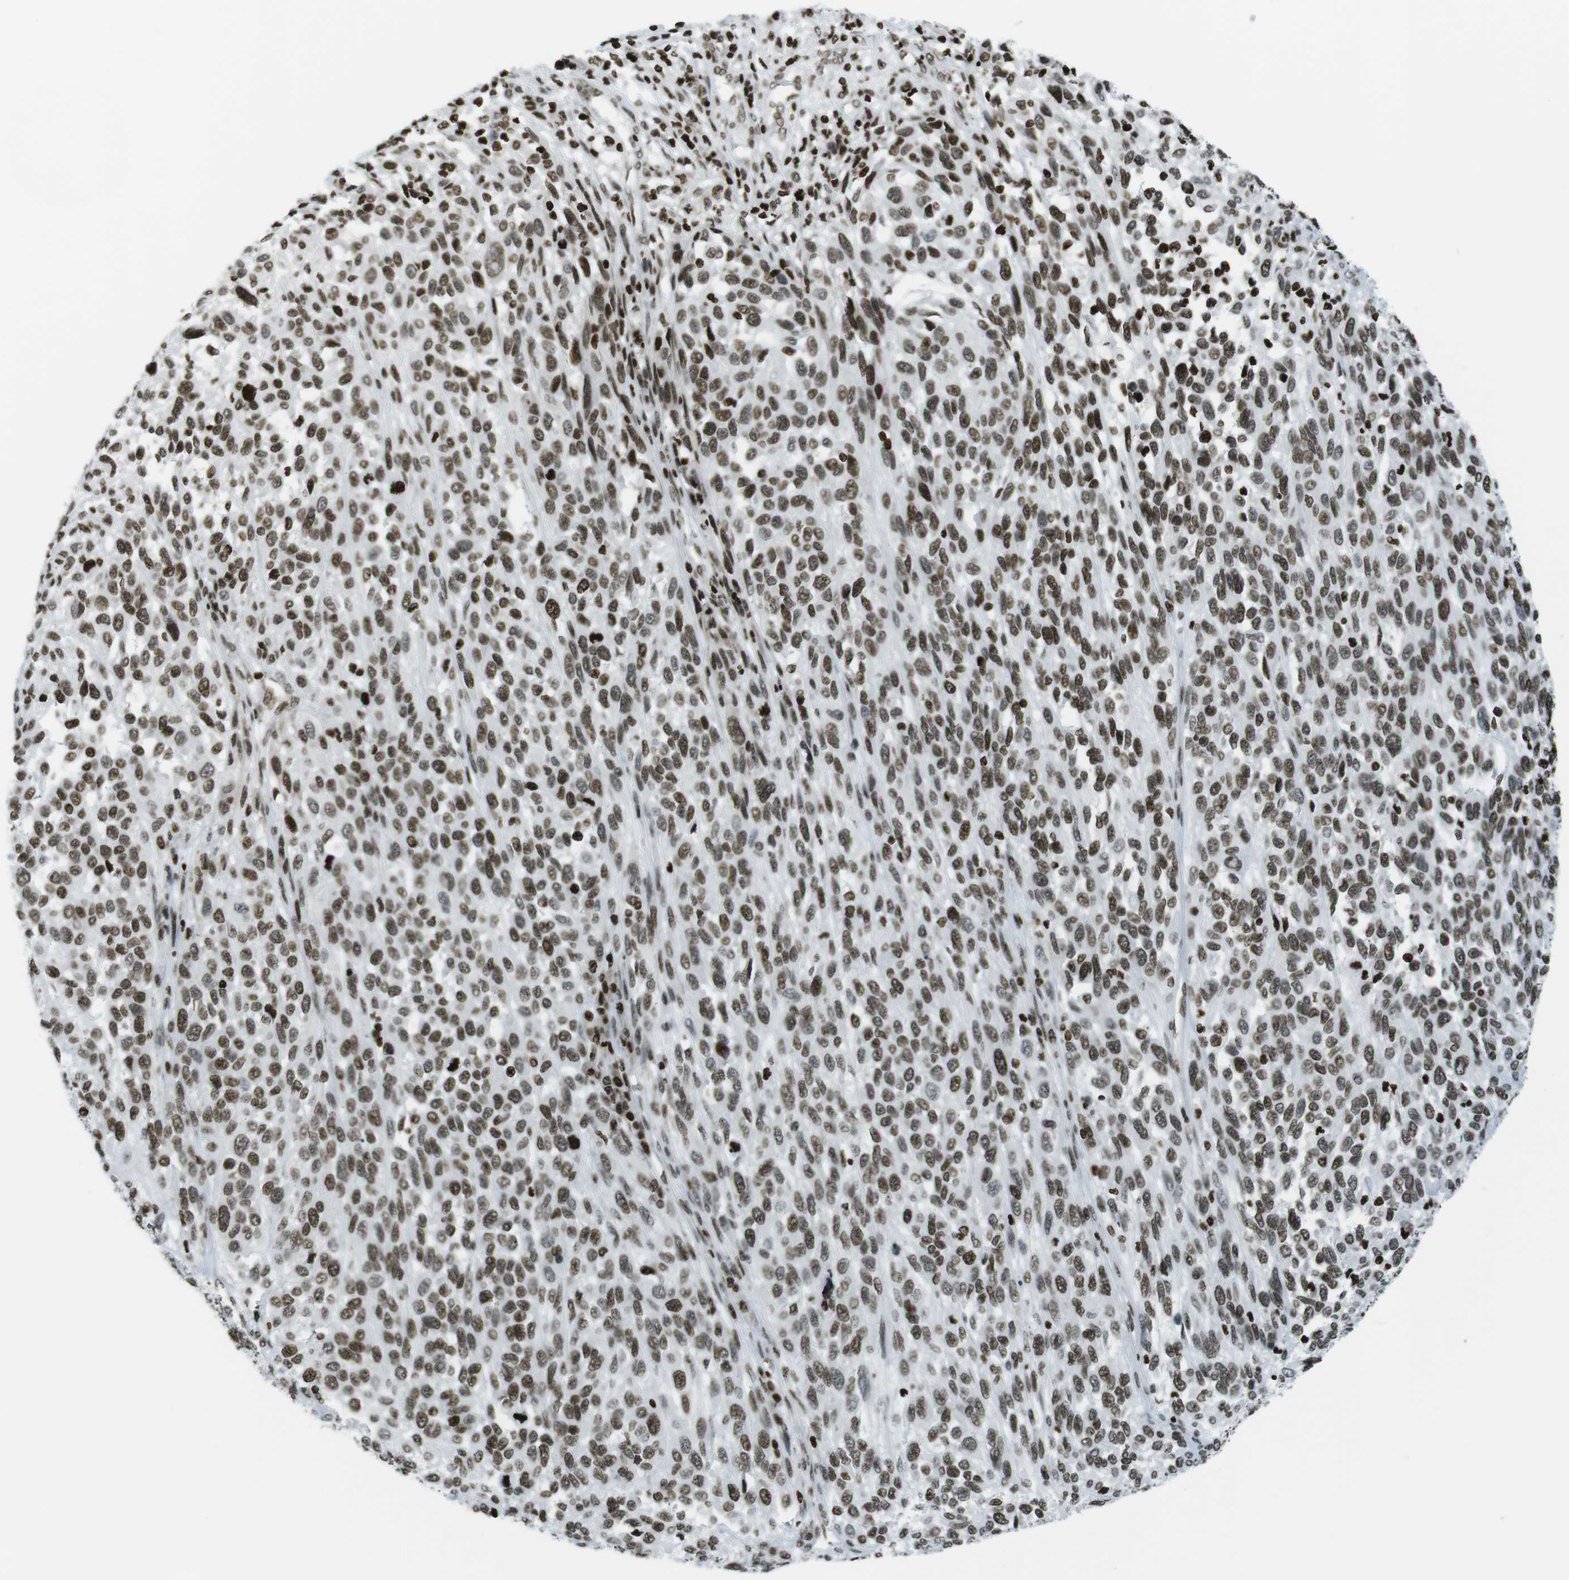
{"staining": {"intensity": "strong", "quantity": ">75%", "location": "nuclear"}, "tissue": "melanoma", "cell_type": "Tumor cells", "image_type": "cancer", "snomed": [{"axis": "morphology", "description": "Malignant melanoma, Metastatic site"}, {"axis": "topography", "description": "Lymph node"}], "caption": "Immunohistochemistry of melanoma demonstrates high levels of strong nuclear expression in approximately >75% of tumor cells.", "gene": "H2AC8", "patient": {"sex": "male", "age": 61}}